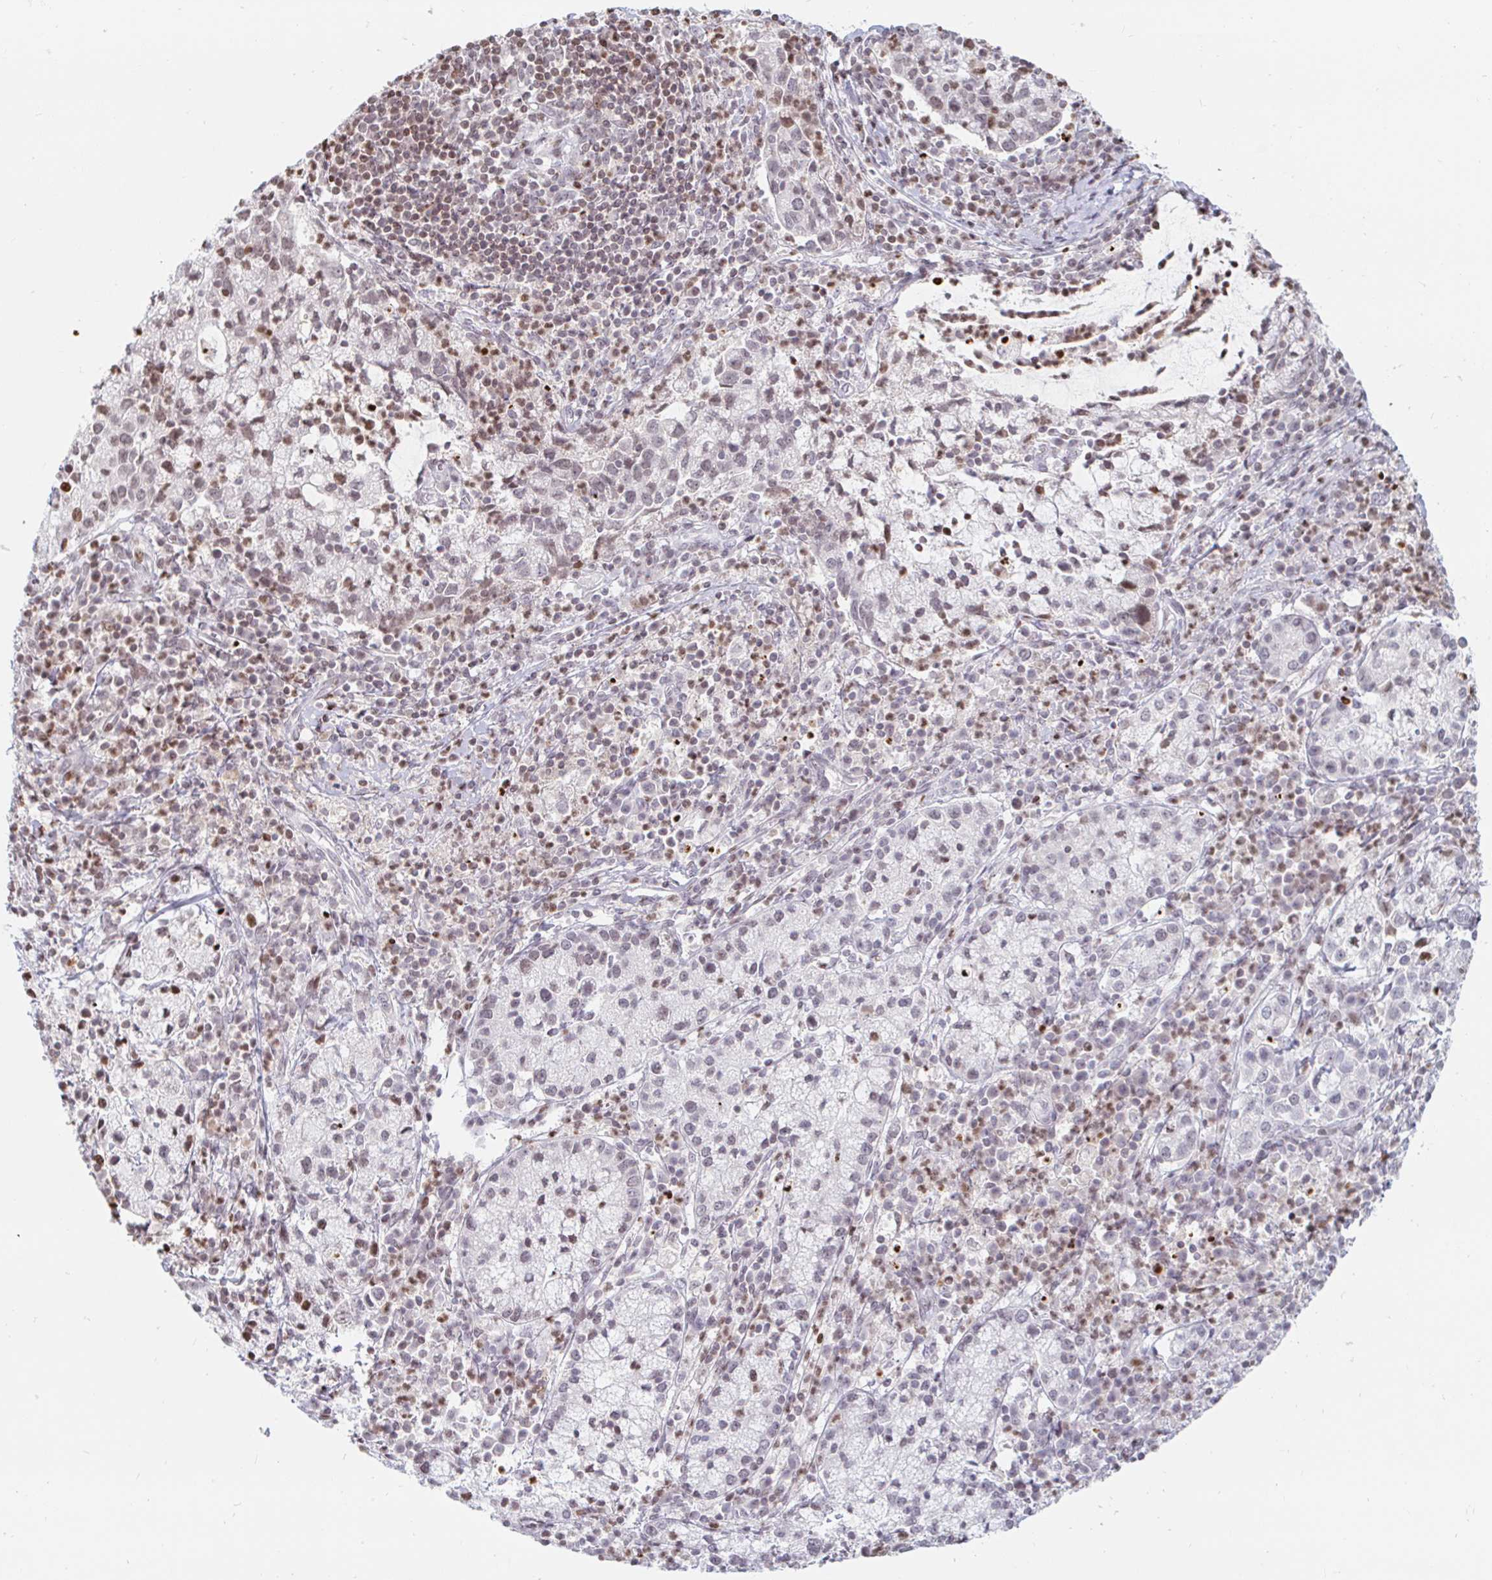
{"staining": {"intensity": "weak", "quantity": "<25%", "location": "nuclear"}, "tissue": "cervical cancer", "cell_type": "Tumor cells", "image_type": "cancer", "snomed": [{"axis": "morphology", "description": "Normal tissue, NOS"}, {"axis": "morphology", "description": "Adenocarcinoma, NOS"}, {"axis": "topography", "description": "Cervix"}], "caption": "DAB (3,3'-diaminobenzidine) immunohistochemical staining of human cervical cancer (adenocarcinoma) reveals no significant expression in tumor cells.", "gene": "HOXC10", "patient": {"sex": "female", "age": 44}}